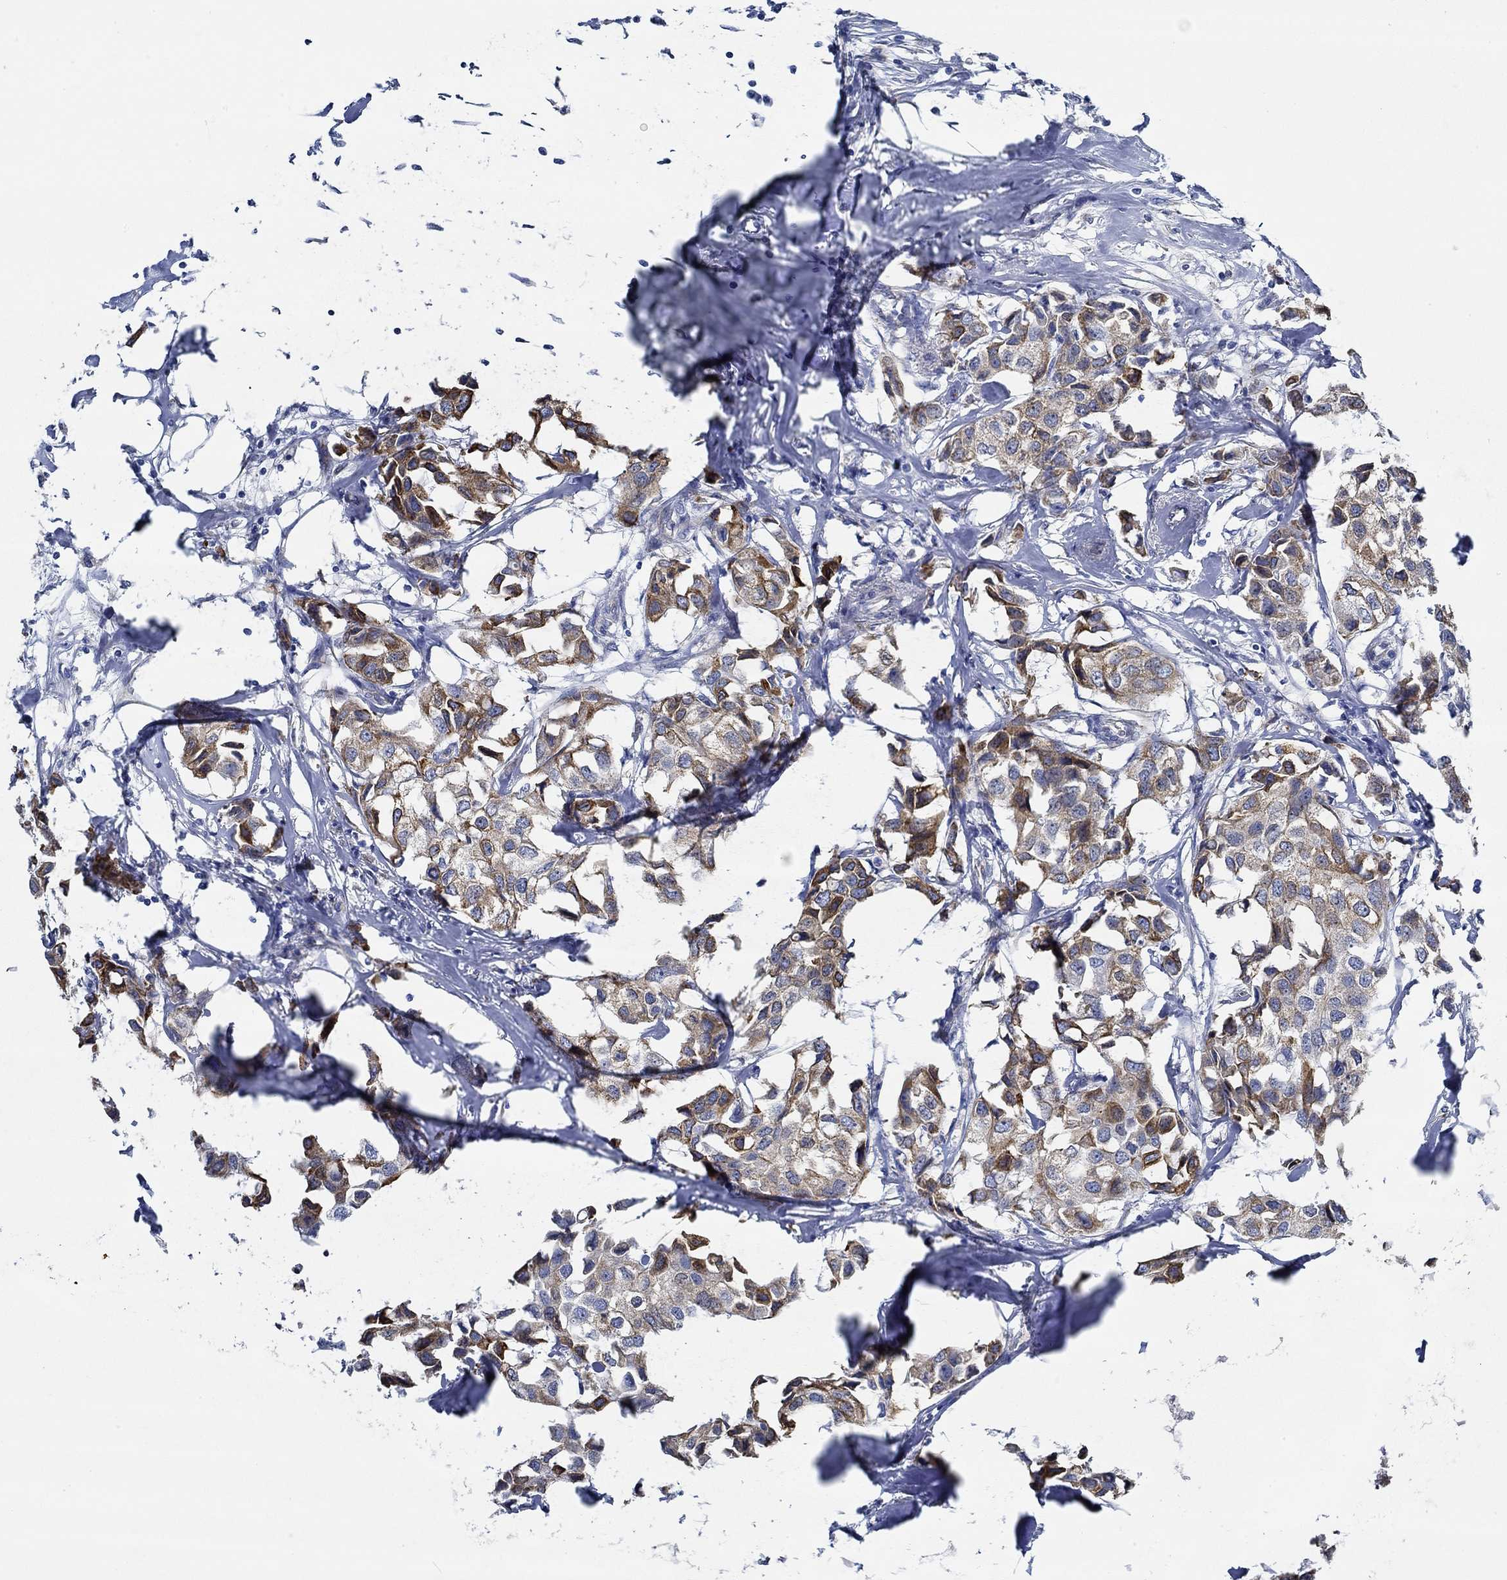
{"staining": {"intensity": "strong", "quantity": "25%-75%", "location": "cytoplasmic/membranous"}, "tissue": "breast cancer", "cell_type": "Tumor cells", "image_type": "cancer", "snomed": [{"axis": "morphology", "description": "Duct carcinoma"}, {"axis": "topography", "description": "Breast"}], "caption": "Protein expression analysis of breast infiltrating ductal carcinoma displays strong cytoplasmic/membranous positivity in about 25%-75% of tumor cells.", "gene": "HECW2", "patient": {"sex": "female", "age": 80}}